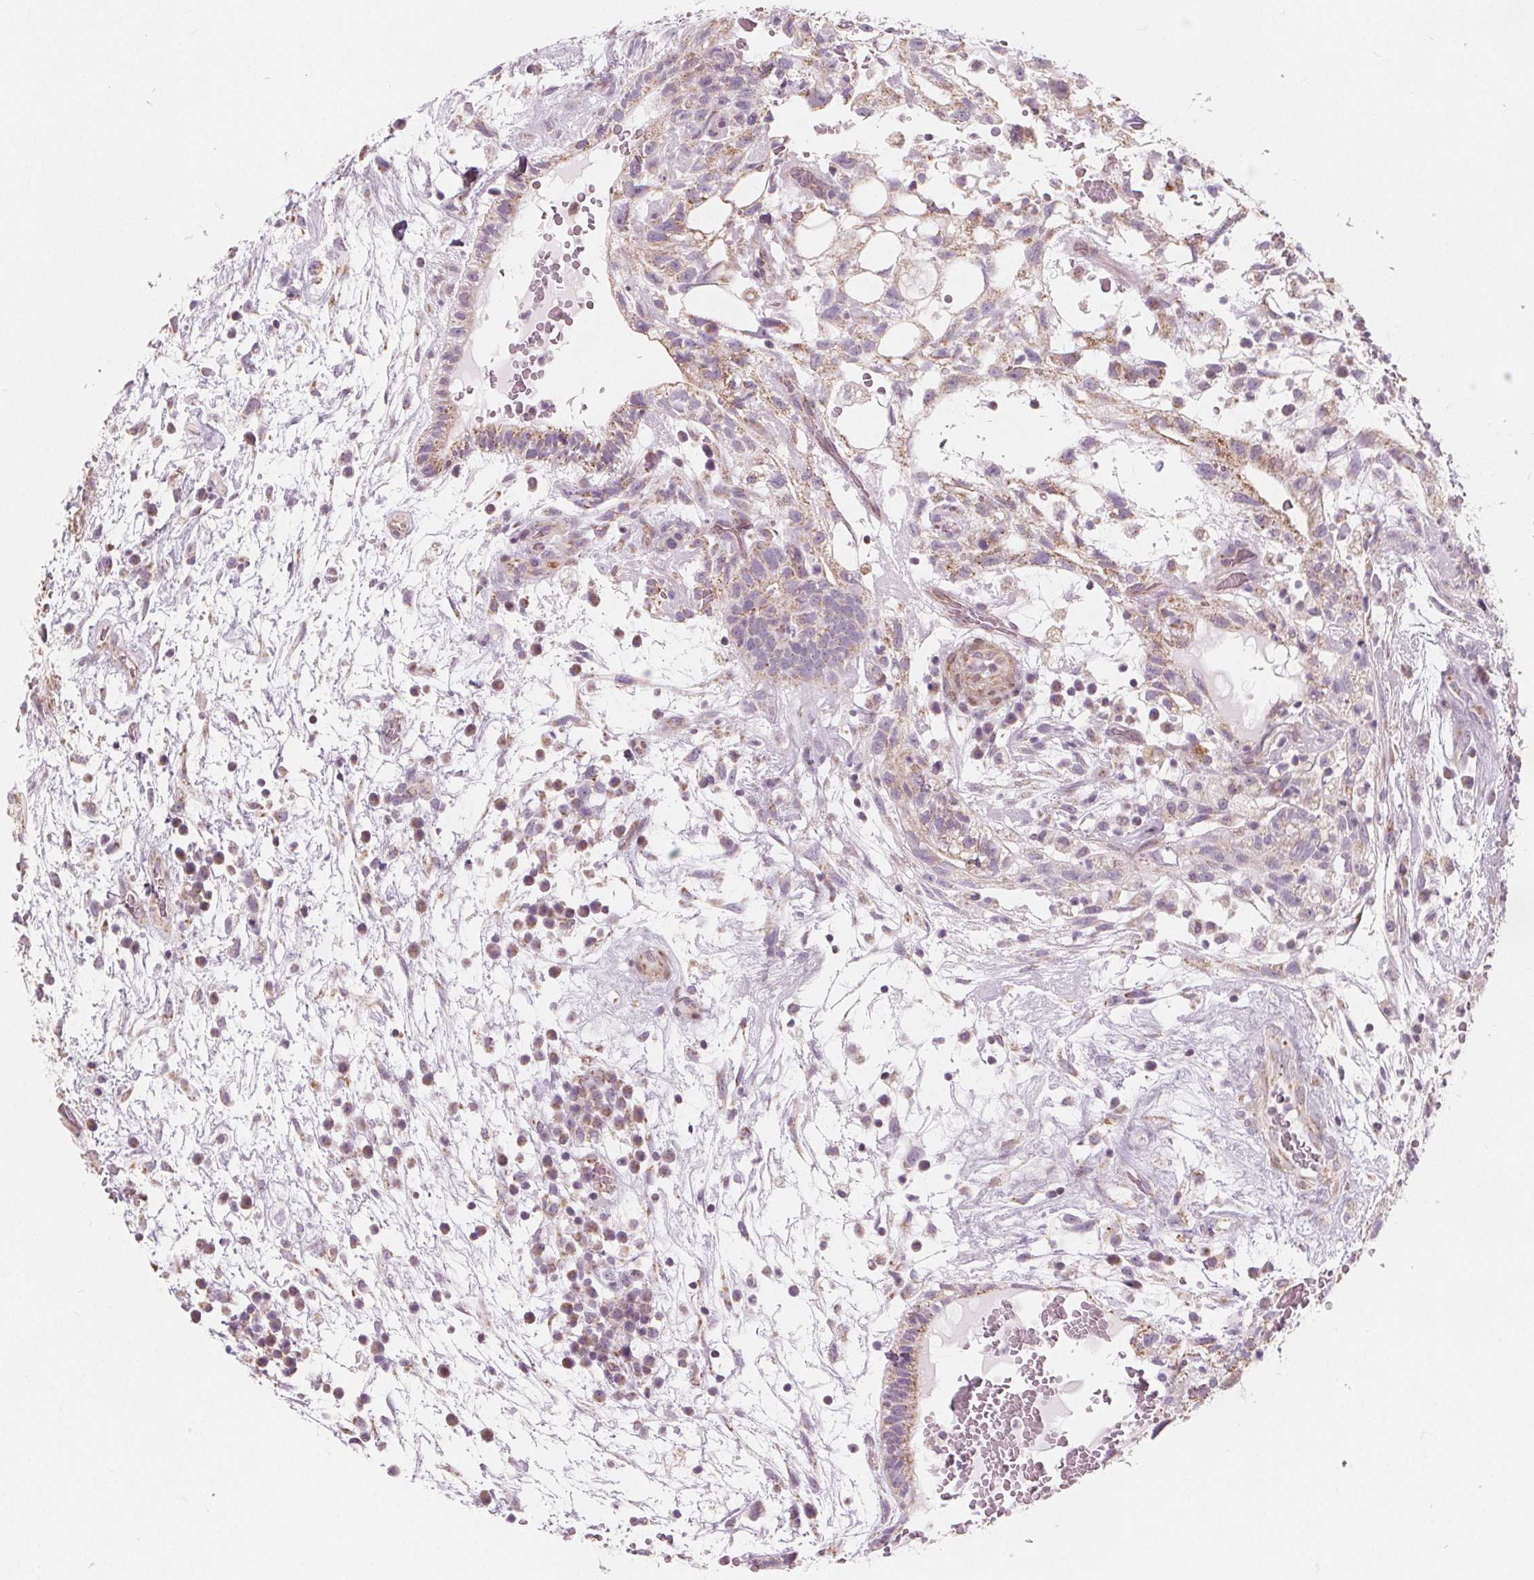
{"staining": {"intensity": "moderate", "quantity": "25%-75%", "location": "cytoplasmic/membranous"}, "tissue": "testis cancer", "cell_type": "Tumor cells", "image_type": "cancer", "snomed": [{"axis": "morphology", "description": "Normal tissue, NOS"}, {"axis": "morphology", "description": "Carcinoma, Embryonal, NOS"}, {"axis": "topography", "description": "Testis"}], "caption": "Protein staining of testis cancer (embryonal carcinoma) tissue shows moderate cytoplasmic/membranous staining in approximately 25%-75% of tumor cells. (DAB (3,3'-diaminobenzidine) IHC with brightfield microscopy, high magnification).", "gene": "NUP210L", "patient": {"sex": "male", "age": 32}}